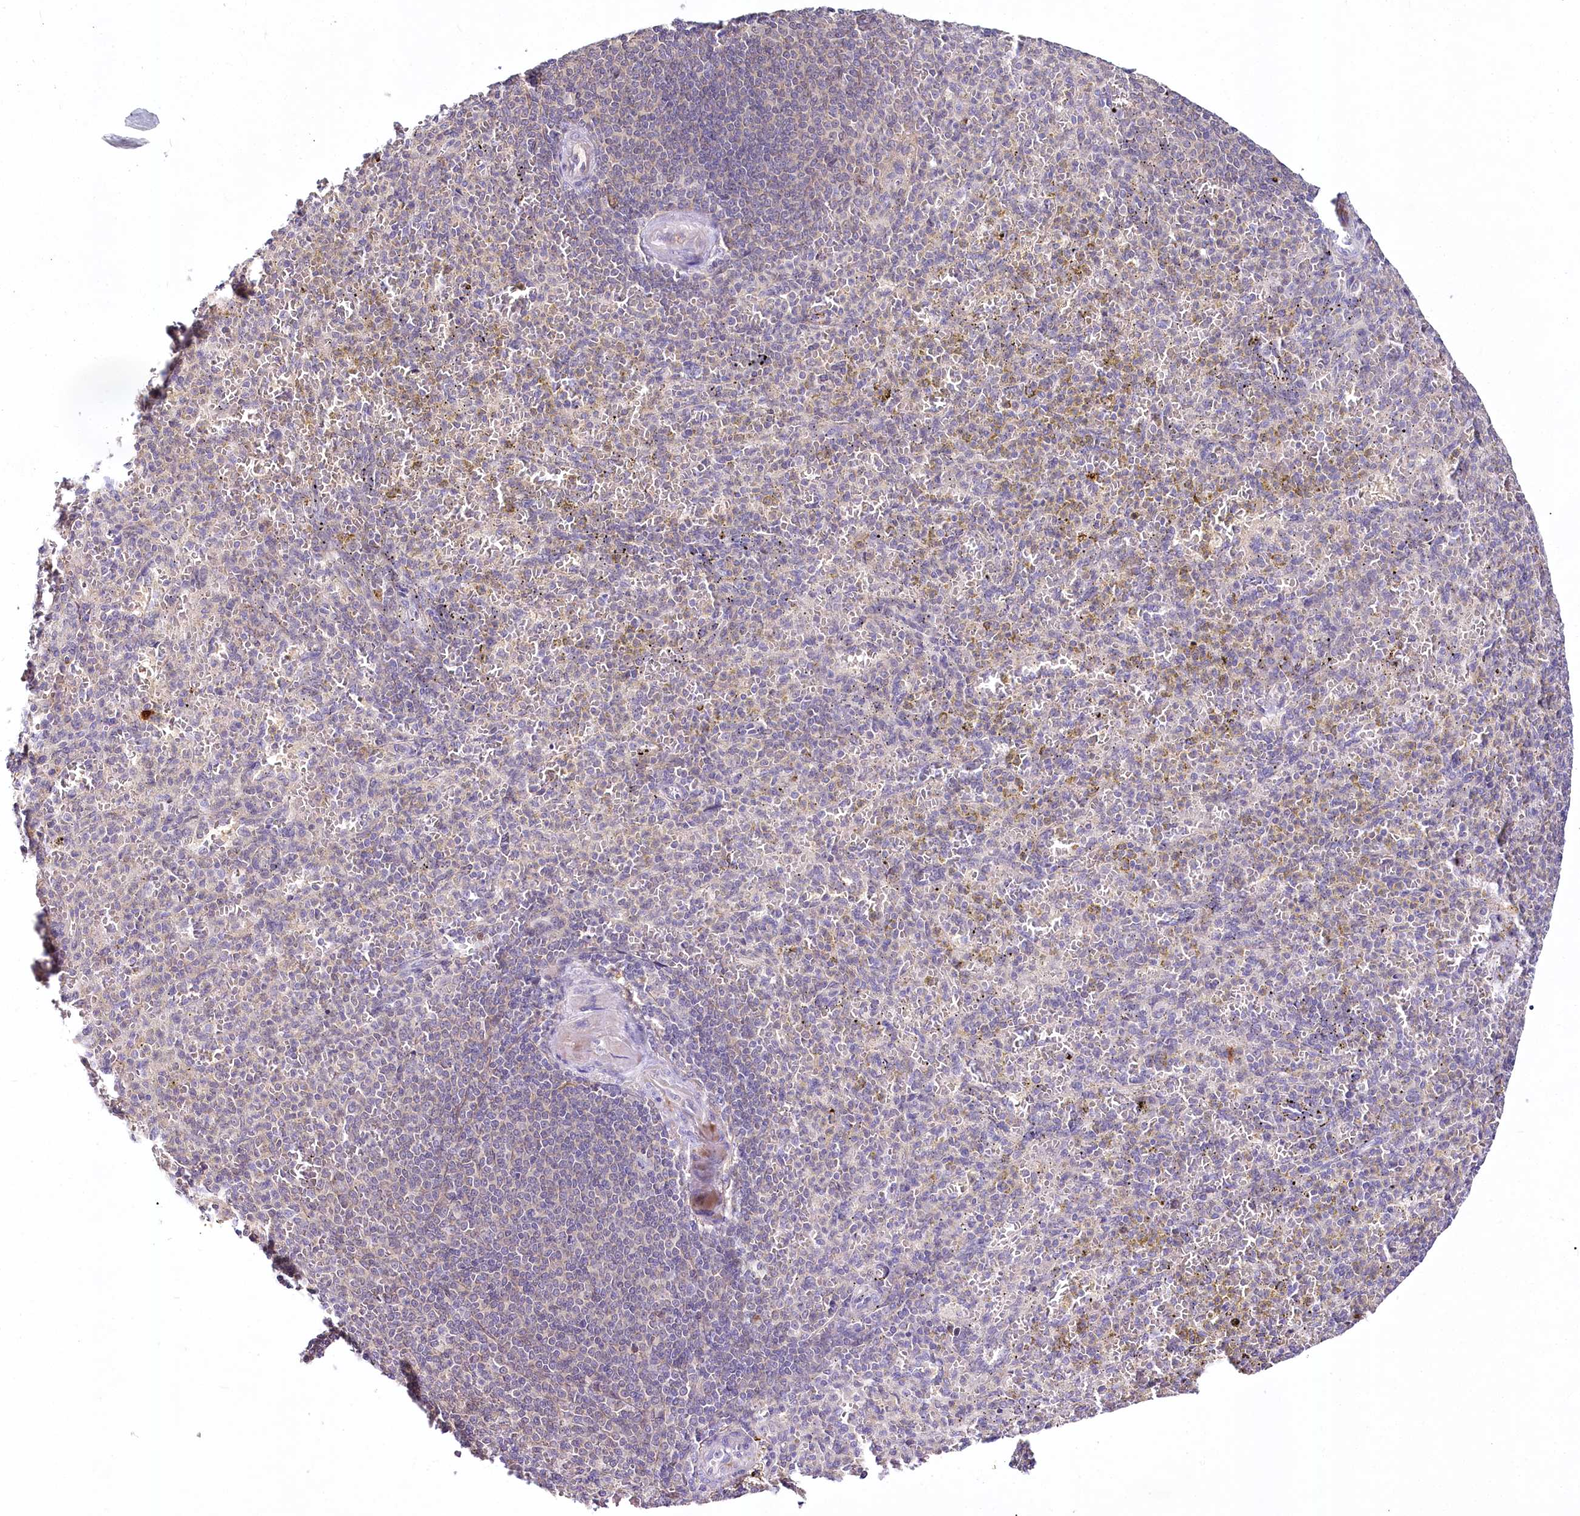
{"staining": {"intensity": "negative", "quantity": "none", "location": "none"}, "tissue": "spleen", "cell_type": "Cells in red pulp", "image_type": "normal", "snomed": [{"axis": "morphology", "description": "Normal tissue, NOS"}, {"axis": "topography", "description": "Spleen"}], "caption": "This is an immunohistochemistry (IHC) micrograph of normal spleen. There is no positivity in cells in red pulp.", "gene": "VWA5A", "patient": {"sex": "female", "age": 74}}